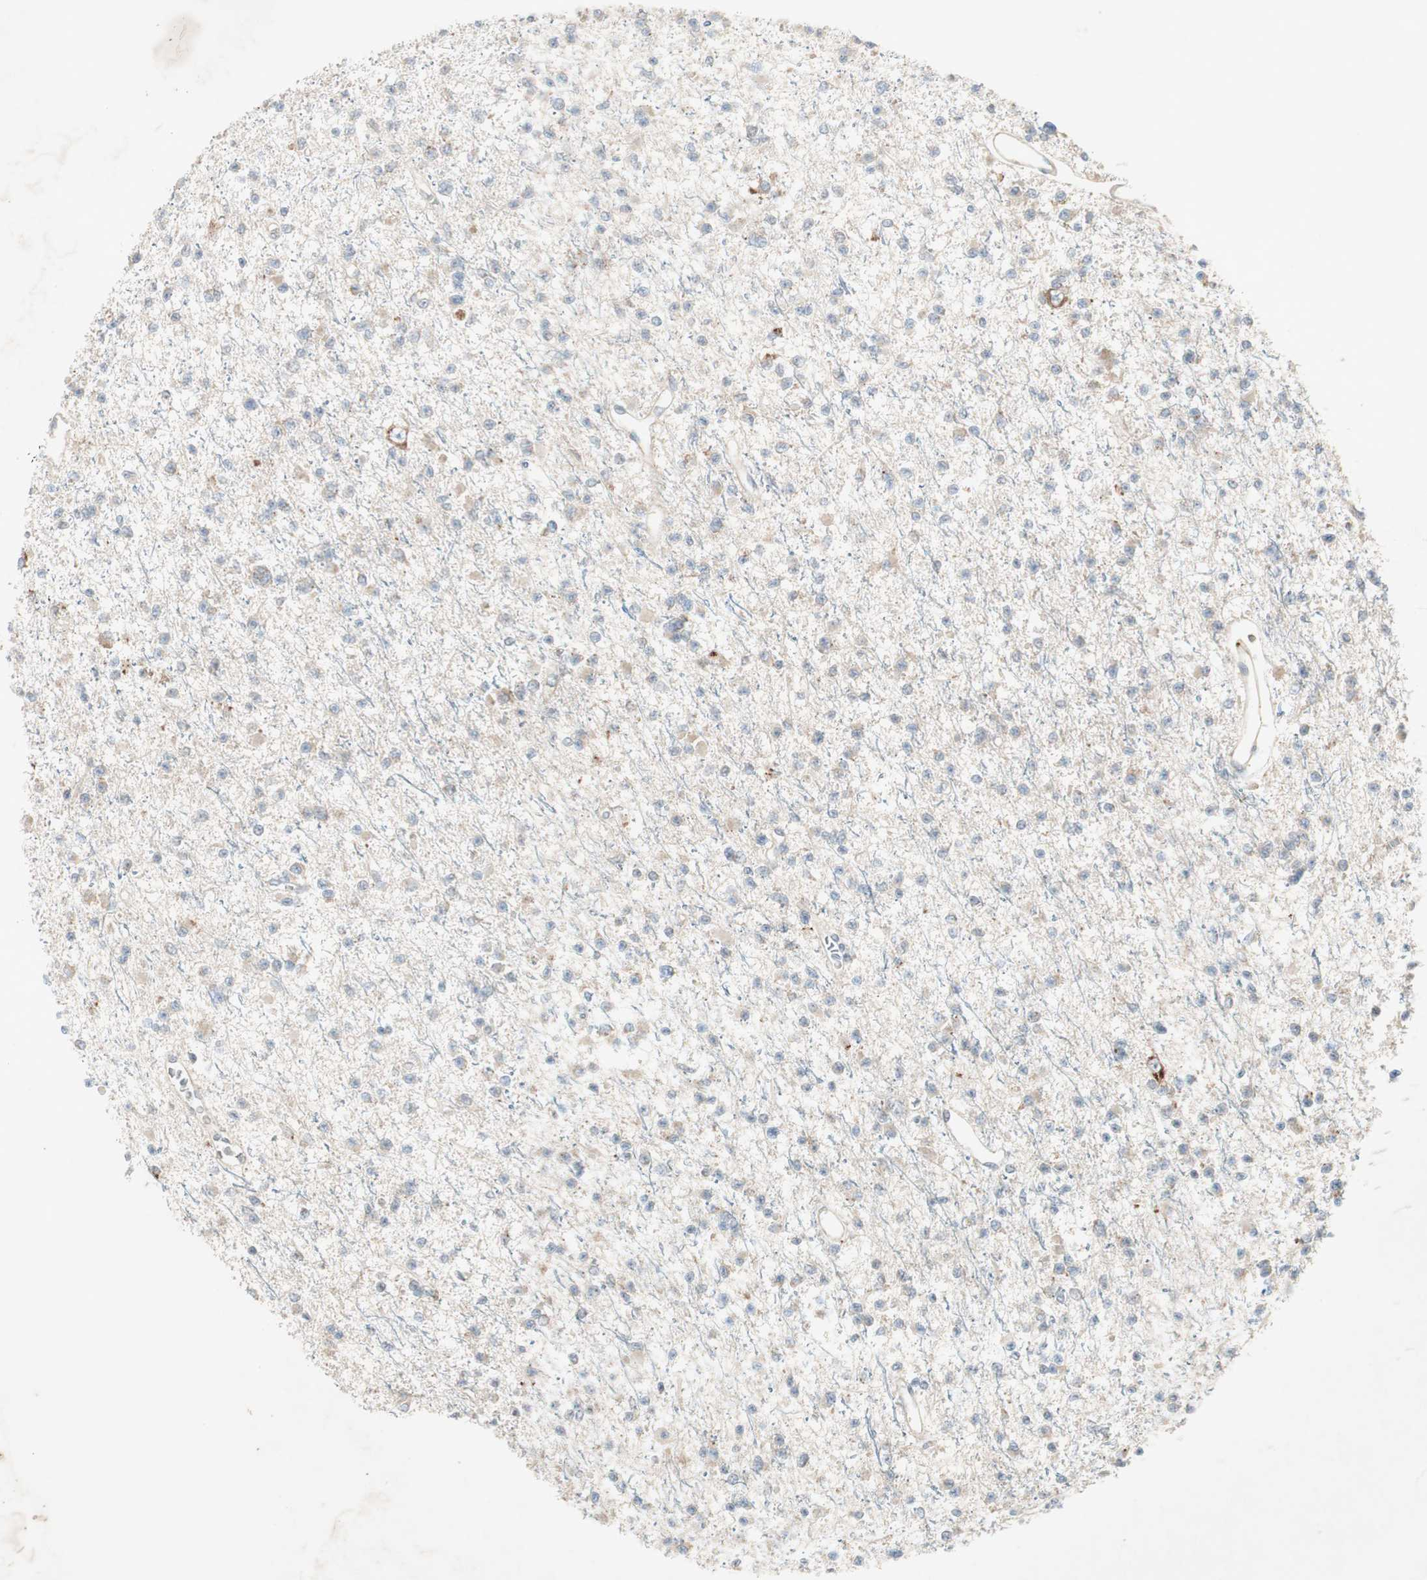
{"staining": {"intensity": "weak", "quantity": "25%-75%", "location": "cytoplasmic/membranous"}, "tissue": "glioma", "cell_type": "Tumor cells", "image_type": "cancer", "snomed": [{"axis": "morphology", "description": "Glioma, malignant, Low grade"}, {"axis": "topography", "description": "Brain"}], "caption": "IHC (DAB (3,3'-diaminobenzidine)) staining of human glioma exhibits weak cytoplasmic/membranous protein positivity in approximately 25%-75% of tumor cells.", "gene": "RPL23", "patient": {"sex": "female", "age": 22}}